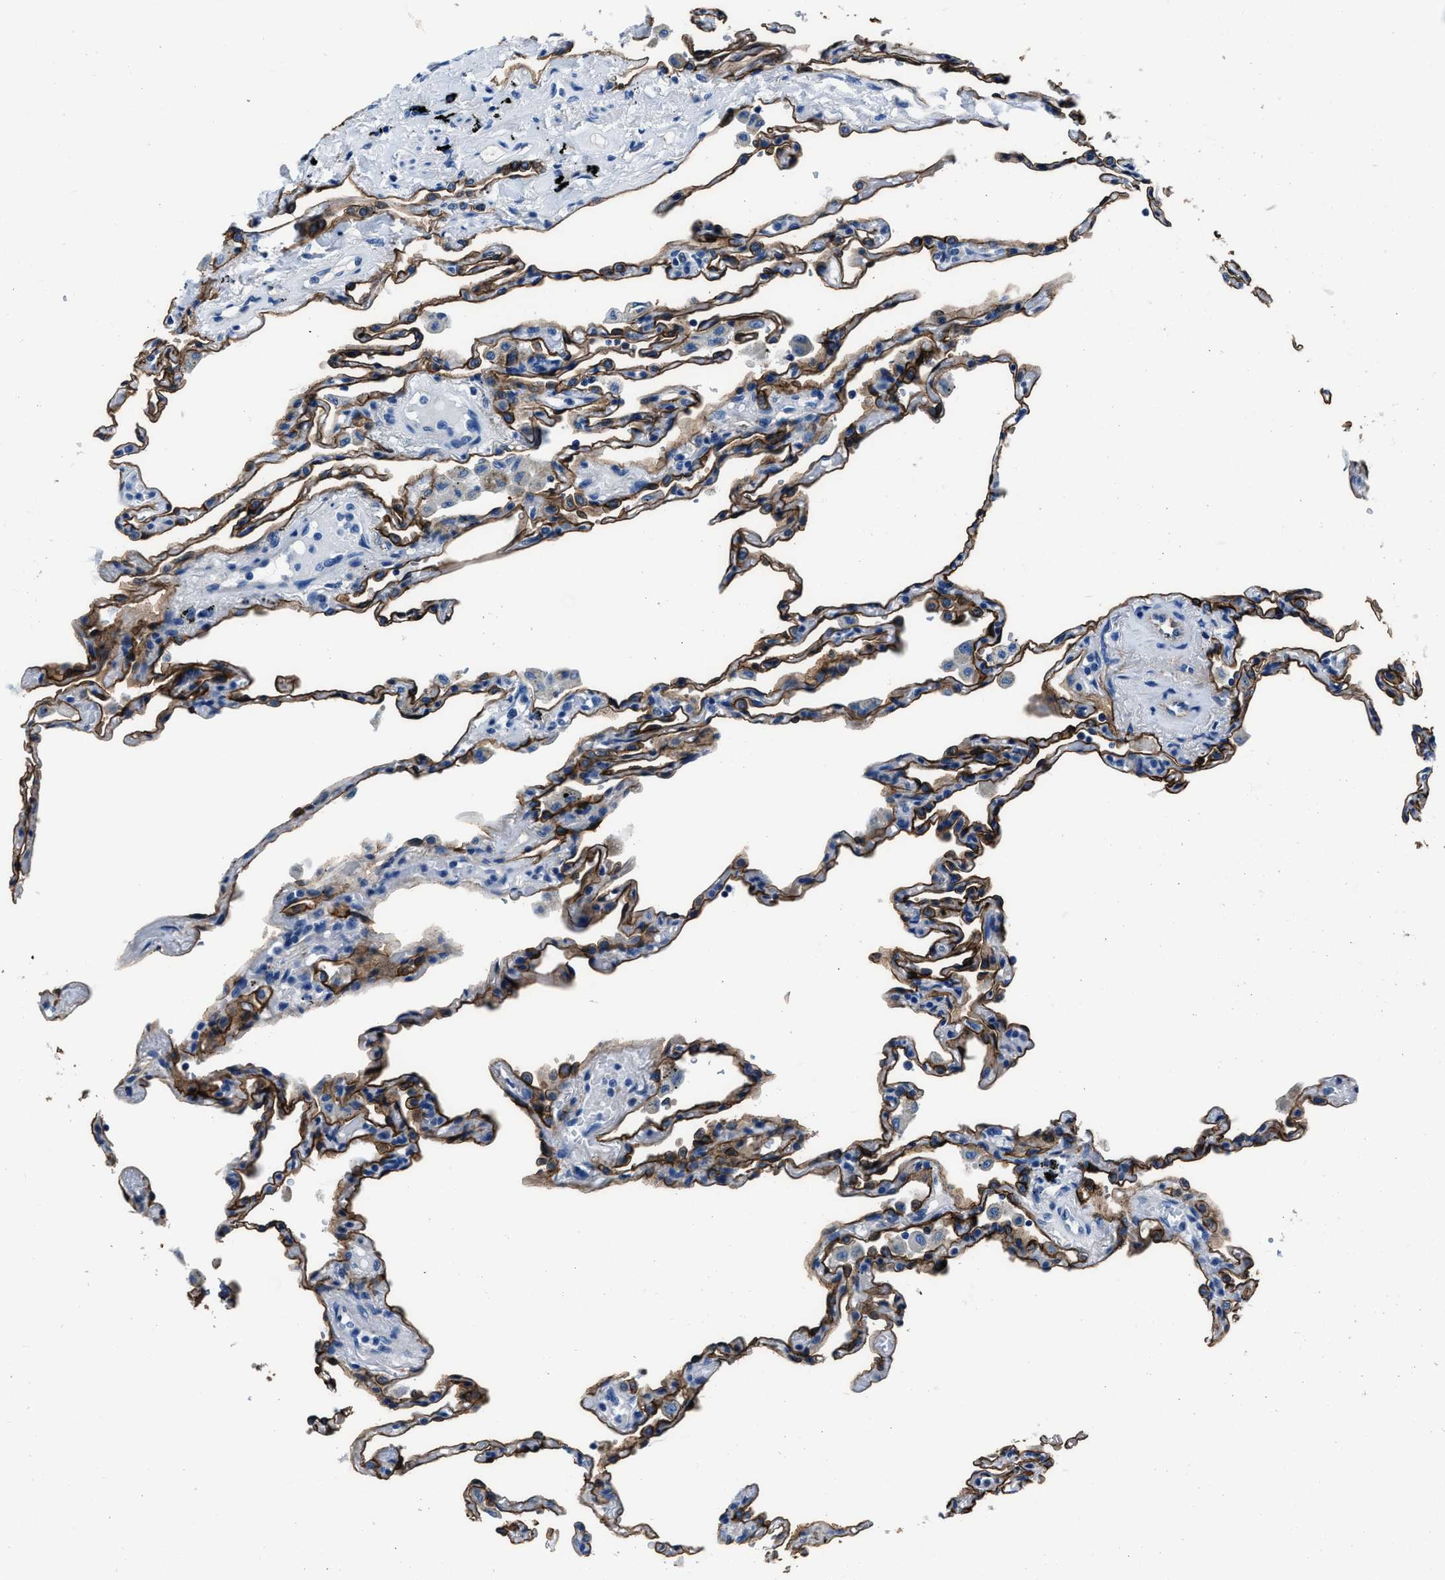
{"staining": {"intensity": "strong", "quantity": ">75%", "location": "cytoplasmic/membranous"}, "tissue": "lung", "cell_type": "Alveolar cells", "image_type": "normal", "snomed": [{"axis": "morphology", "description": "Normal tissue, NOS"}, {"axis": "topography", "description": "Lung"}], "caption": "Strong cytoplasmic/membranous expression for a protein is identified in about >75% of alveolar cells of normal lung using immunohistochemistry.", "gene": "LMO7", "patient": {"sex": "male", "age": 59}}